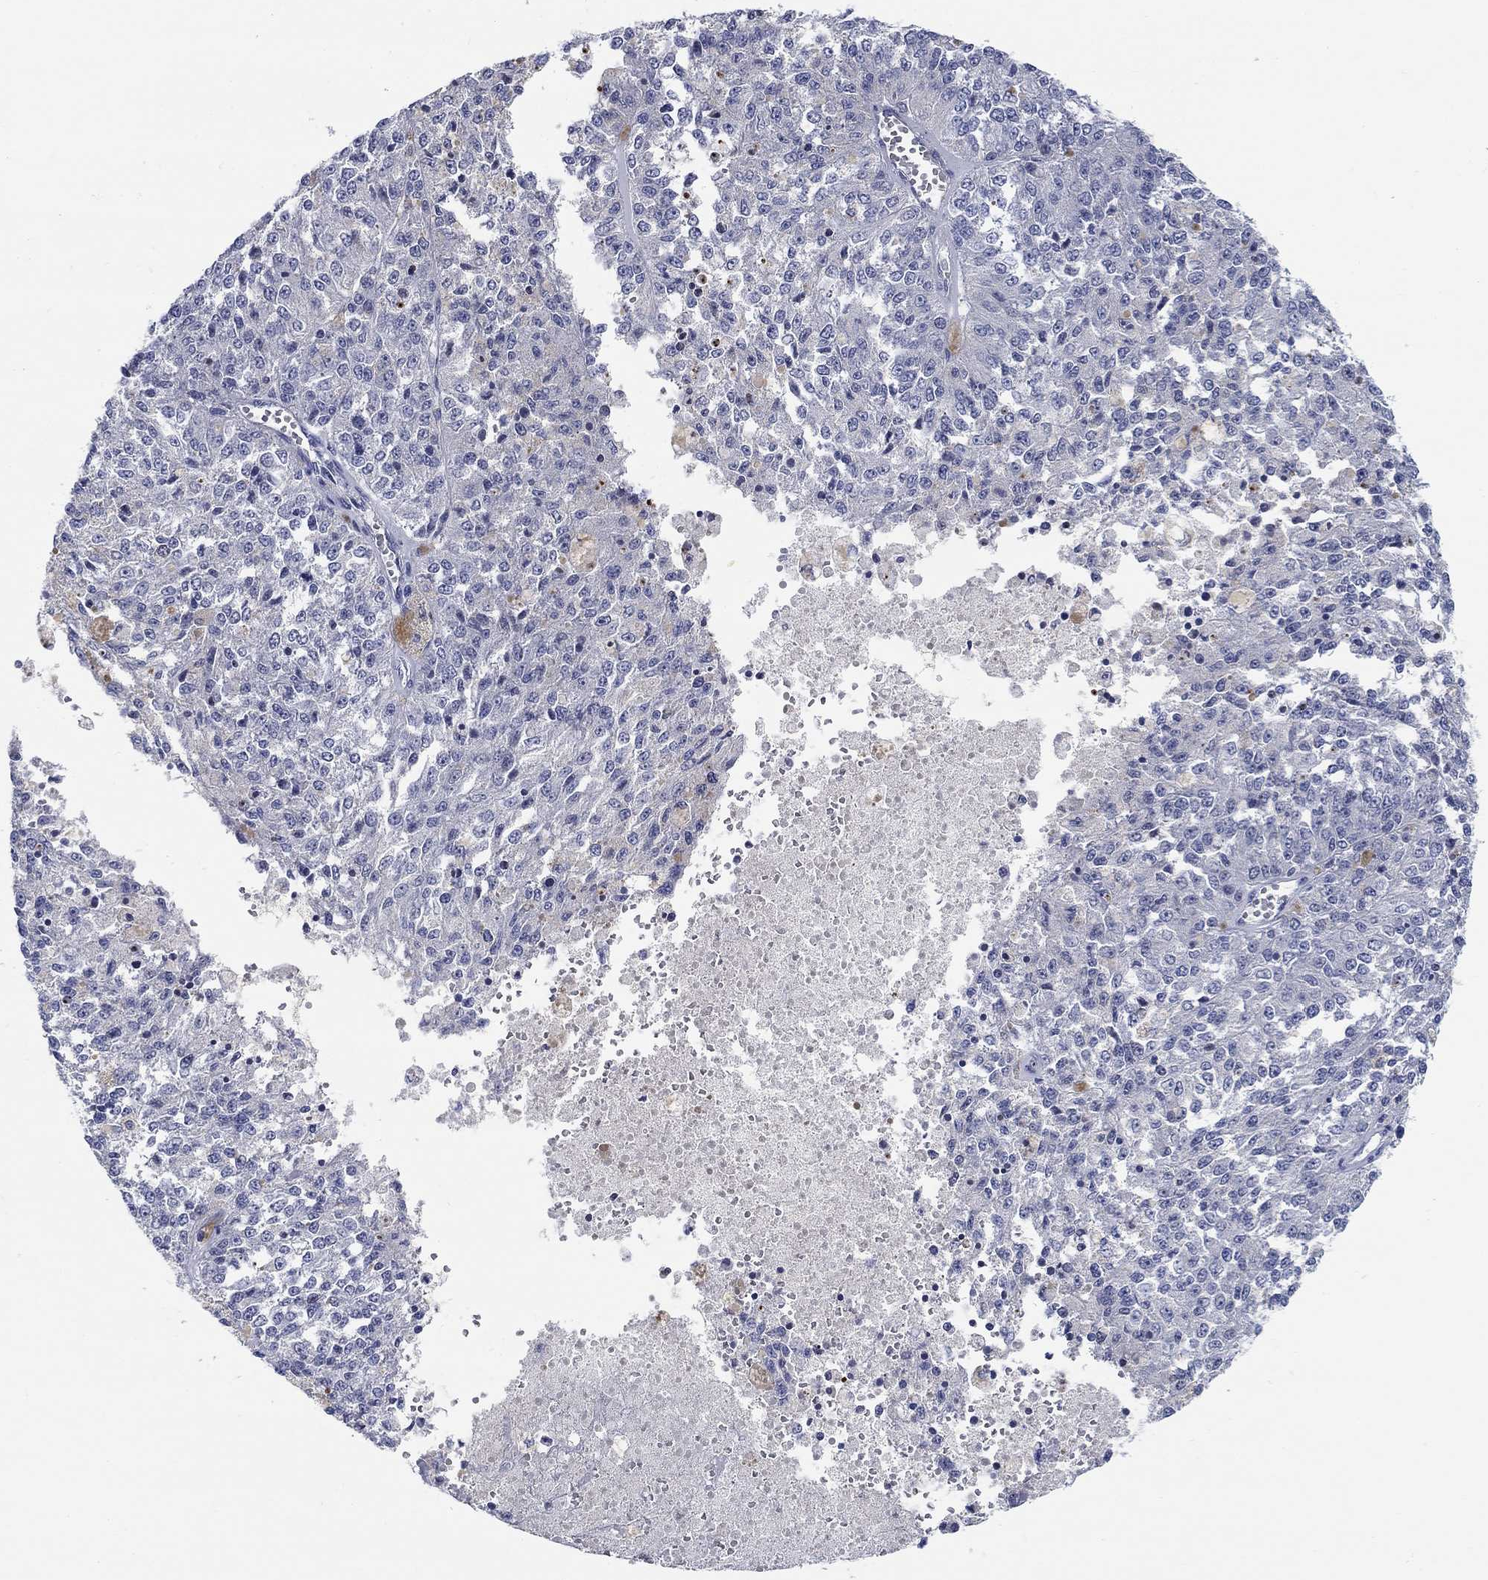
{"staining": {"intensity": "negative", "quantity": "none", "location": "none"}, "tissue": "melanoma", "cell_type": "Tumor cells", "image_type": "cancer", "snomed": [{"axis": "morphology", "description": "Malignant melanoma, Metastatic site"}, {"axis": "topography", "description": "Lymph node"}], "caption": "A micrograph of human malignant melanoma (metastatic site) is negative for staining in tumor cells.", "gene": "SMIM18", "patient": {"sex": "female", "age": 64}}